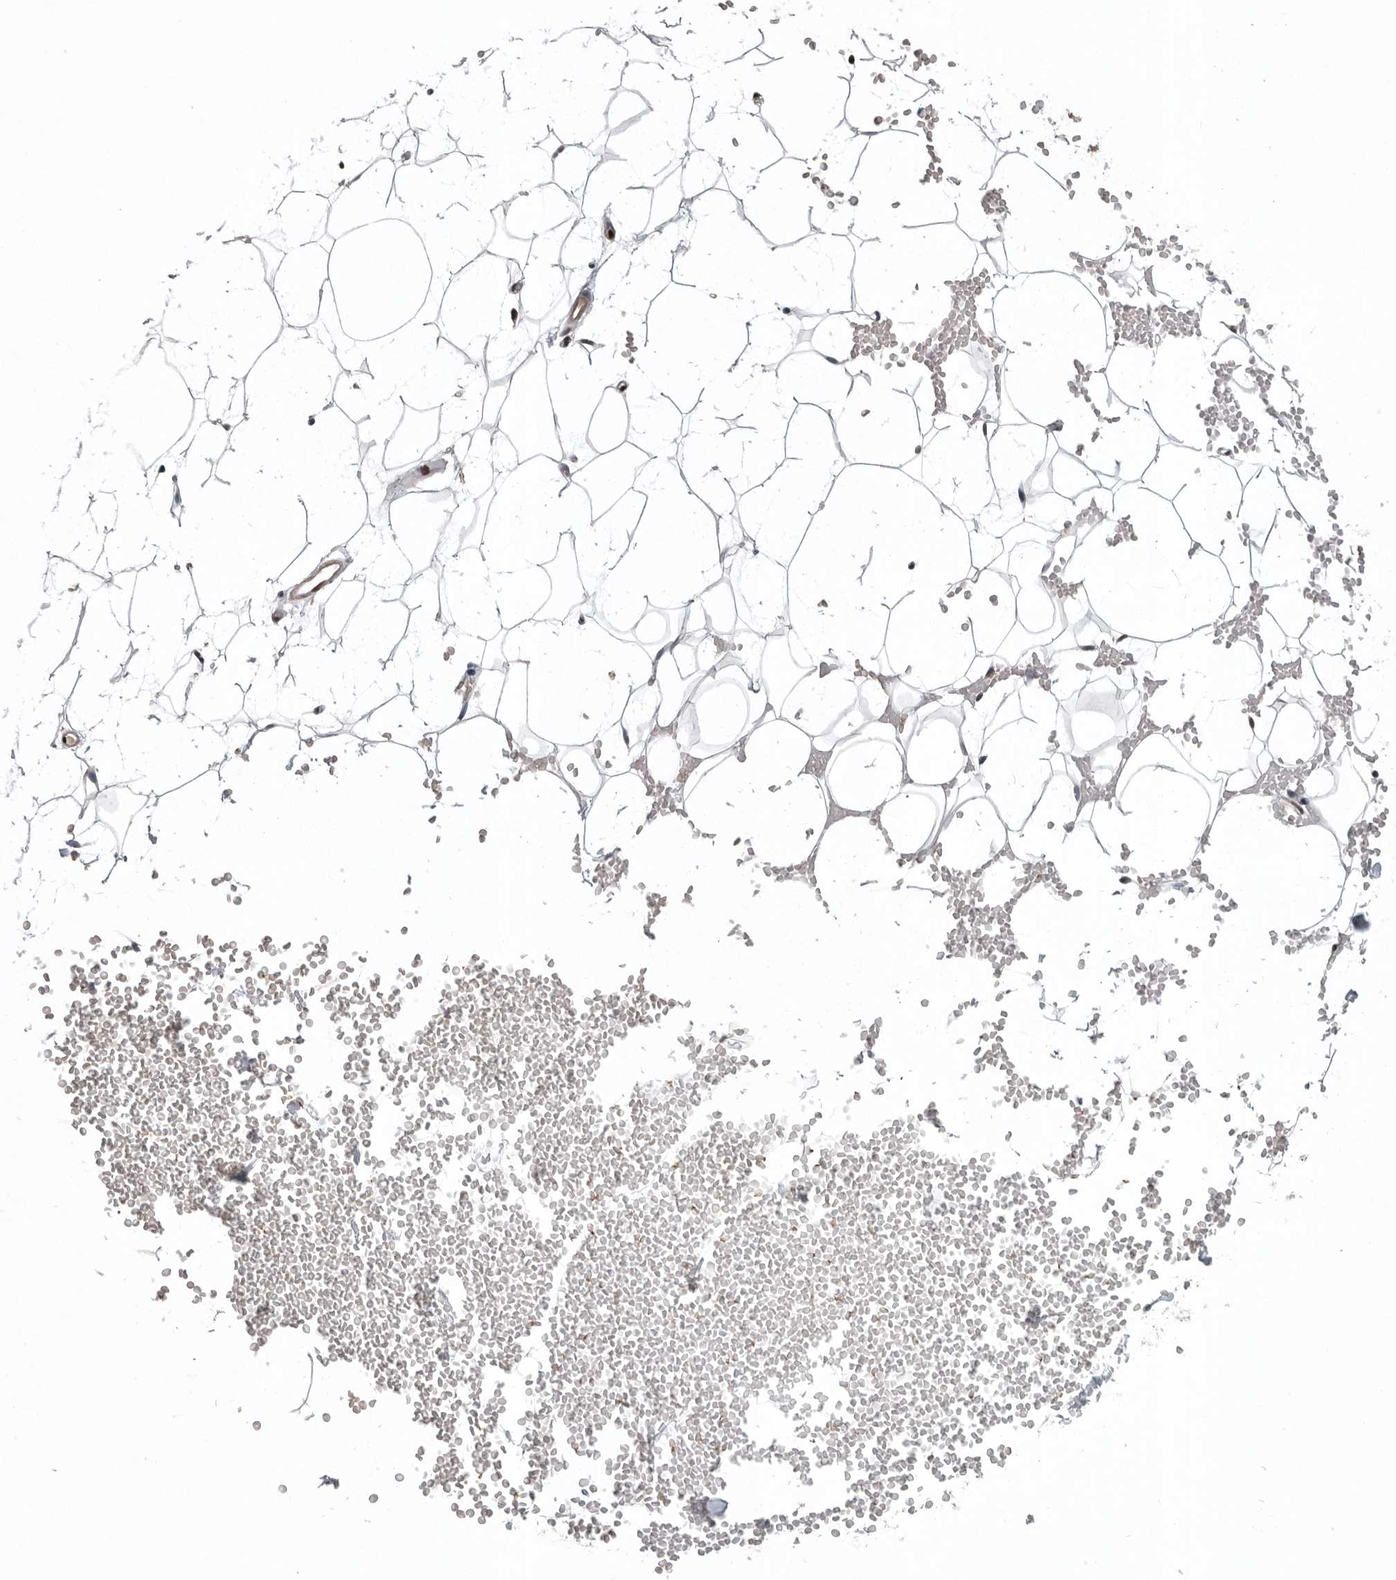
{"staining": {"intensity": "weak", "quantity": ">75%", "location": "nuclear"}, "tissue": "adipose tissue", "cell_type": "Adipocytes", "image_type": "normal", "snomed": [{"axis": "morphology", "description": "Normal tissue, NOS"}, {"axis": "topography", "description": "Breast"}], "caption": "An image of adipose tissue stained for a protein reveals weak nuclear brown staining in adipocytes.", "gene": "PDCD4", "patient": {"sex": "female", "age": 23}}